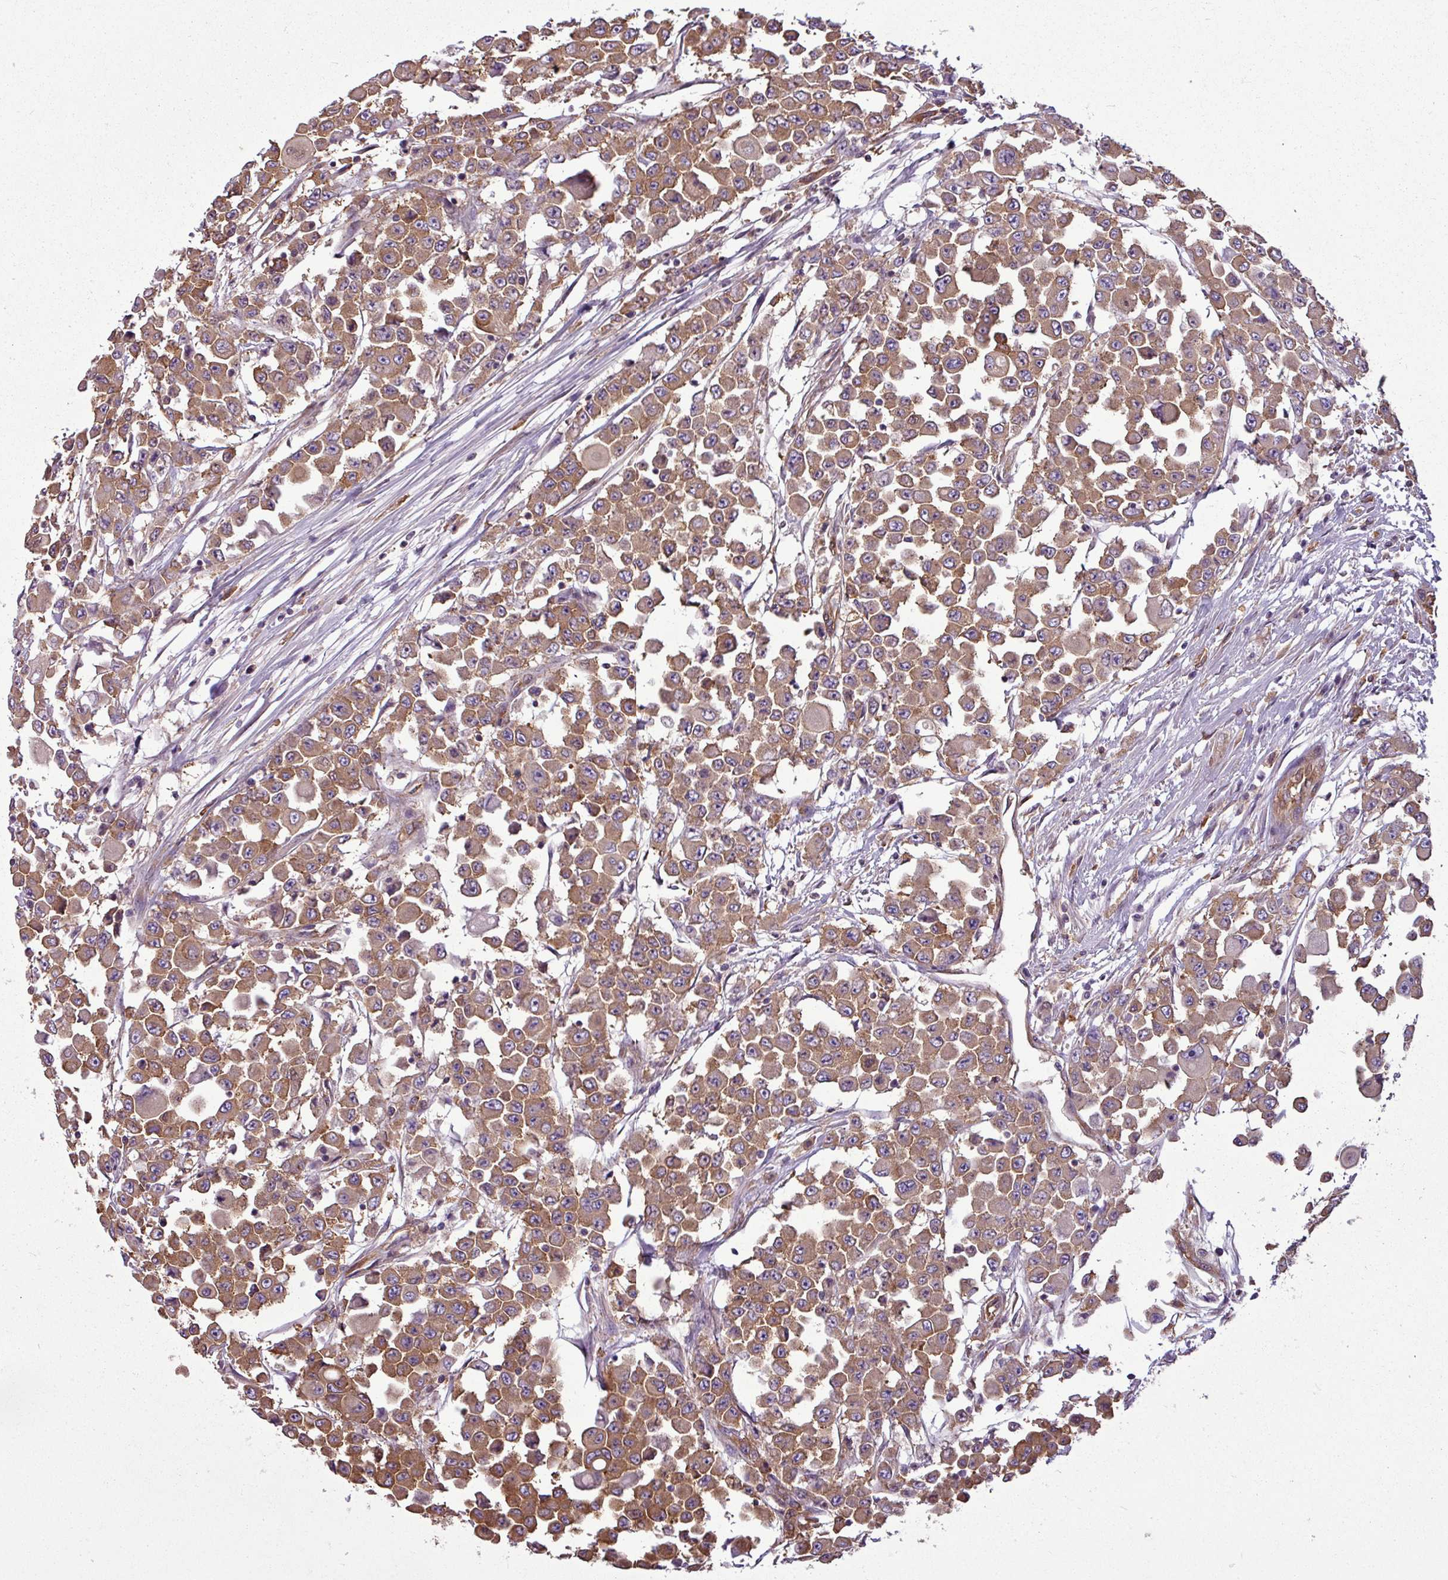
{"staining": {"intensity": "moderate", "quantity": ">75%", "location": "cytoplasmic/membranous"}, "tissue": "colorectal cancer", "cell_type": "Tumor cells", "image_type": "cancer", "snomed": [{"axis": "morphology", "description": "Adenocarcinoma, NOS"}, {"axis": "topography", "description": "Colon"}], "caption": "Immunohistochemical staining of human colorectal cancer (adenocarcinoma) displays medium levels of moderate cytoplasmic/membranous protein expression in approximately >75% of tumor cells.", "gene": "PACSIN2", "patient": {"sex": "male", "age": 51}}